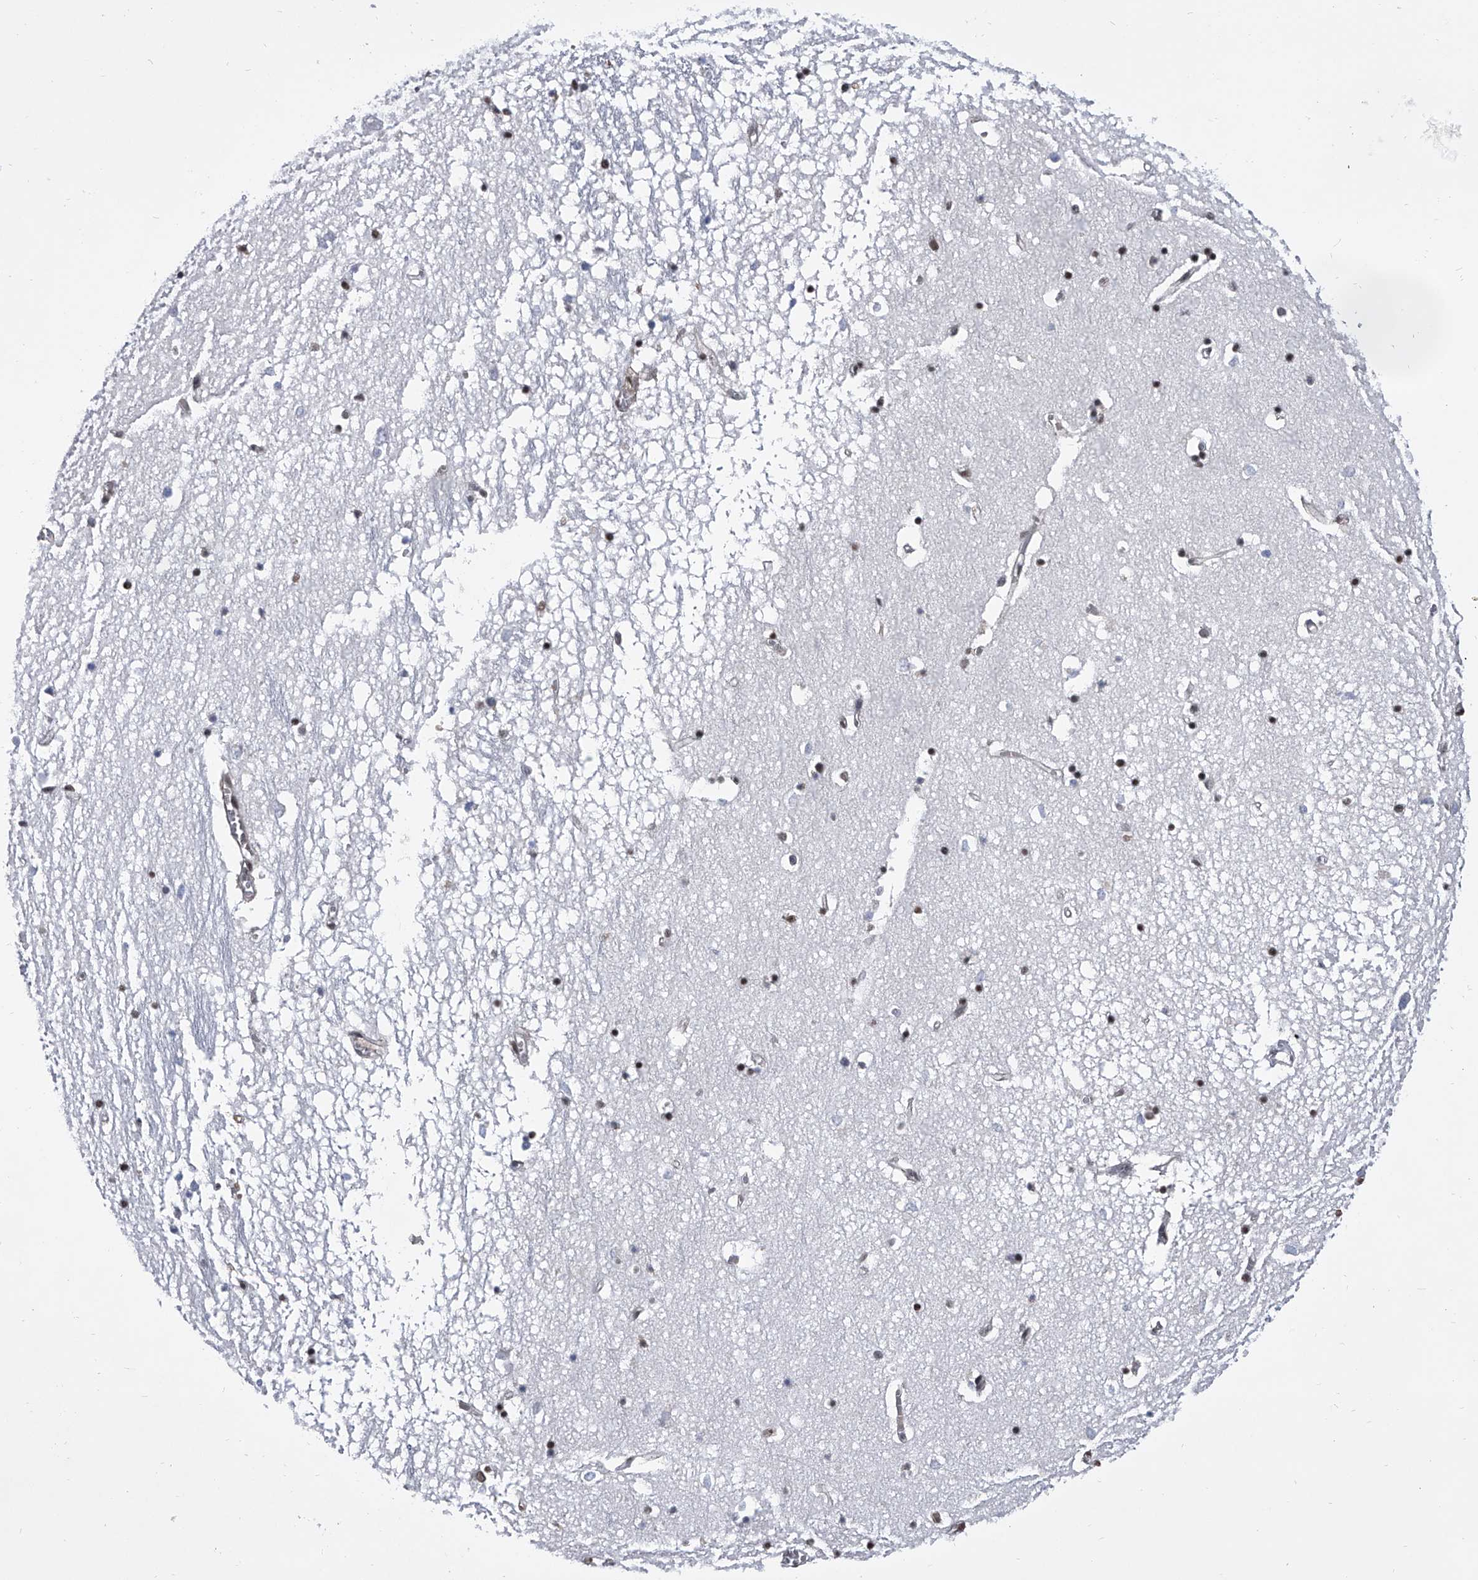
{"staining": {"intensity": "moderate", "quantity": "25%-75%", "location": "nuclear"}, "tissue": "hippocampus", "cell_type": "Glial cells", "image_type": "normal", "snomed": [{"axis": "morphology", "description": "Normal tissue, NOS"}, {"axis": "topography", "description": "Hippocampus"}], "caption": "Hippocampus stained for a protein shows moderate nuclear positivity in glial cells. Immunohistochemistry stains the protein of interest in brown and the nuclei are stained blue.", "gene": "SIM2", "patient": {"sex": "male", "age": 70}}